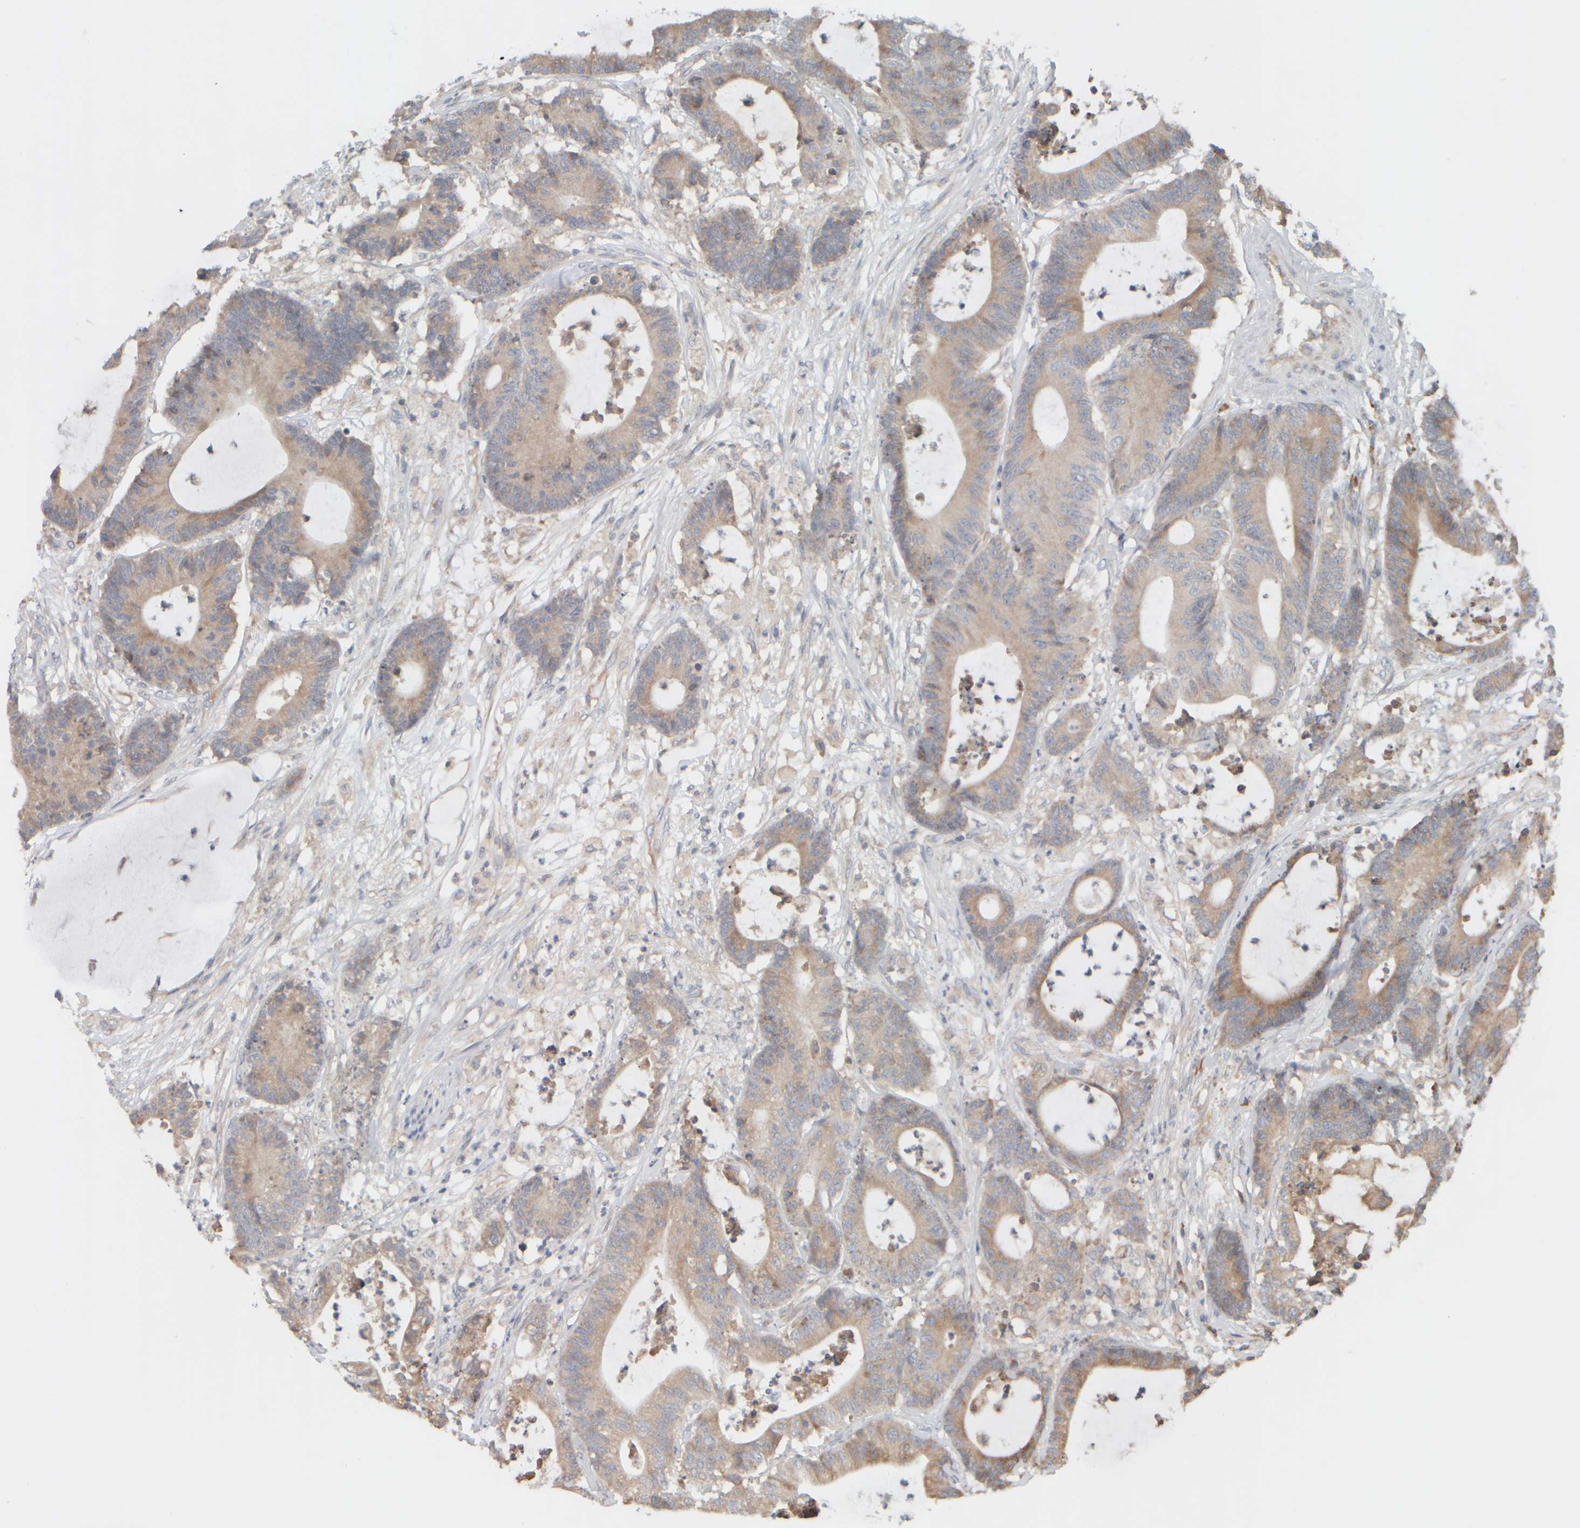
{"staining": {"intensity": "weak", "quantity": ">75%", "location": "cytoplasmic/membranous"}, "tissue": "colorectal cancer", "cell_type": "Tumor cells", "image_type": "cancer", "snomed": [{"axis": "morphology", "description": "Adenocarcinoma, NOS"}, {"axis": "topography", "description": "Colon"}], "caption": "This is an image of immunohistochemistry (IHC) staining of colorectal cancer (adenocarcinoma), which shows weak expression in the cytoplasmic/membranous of tumor cells.", "gene": "EIF2B3", "patient": {"sex": "female", "age": 84}}